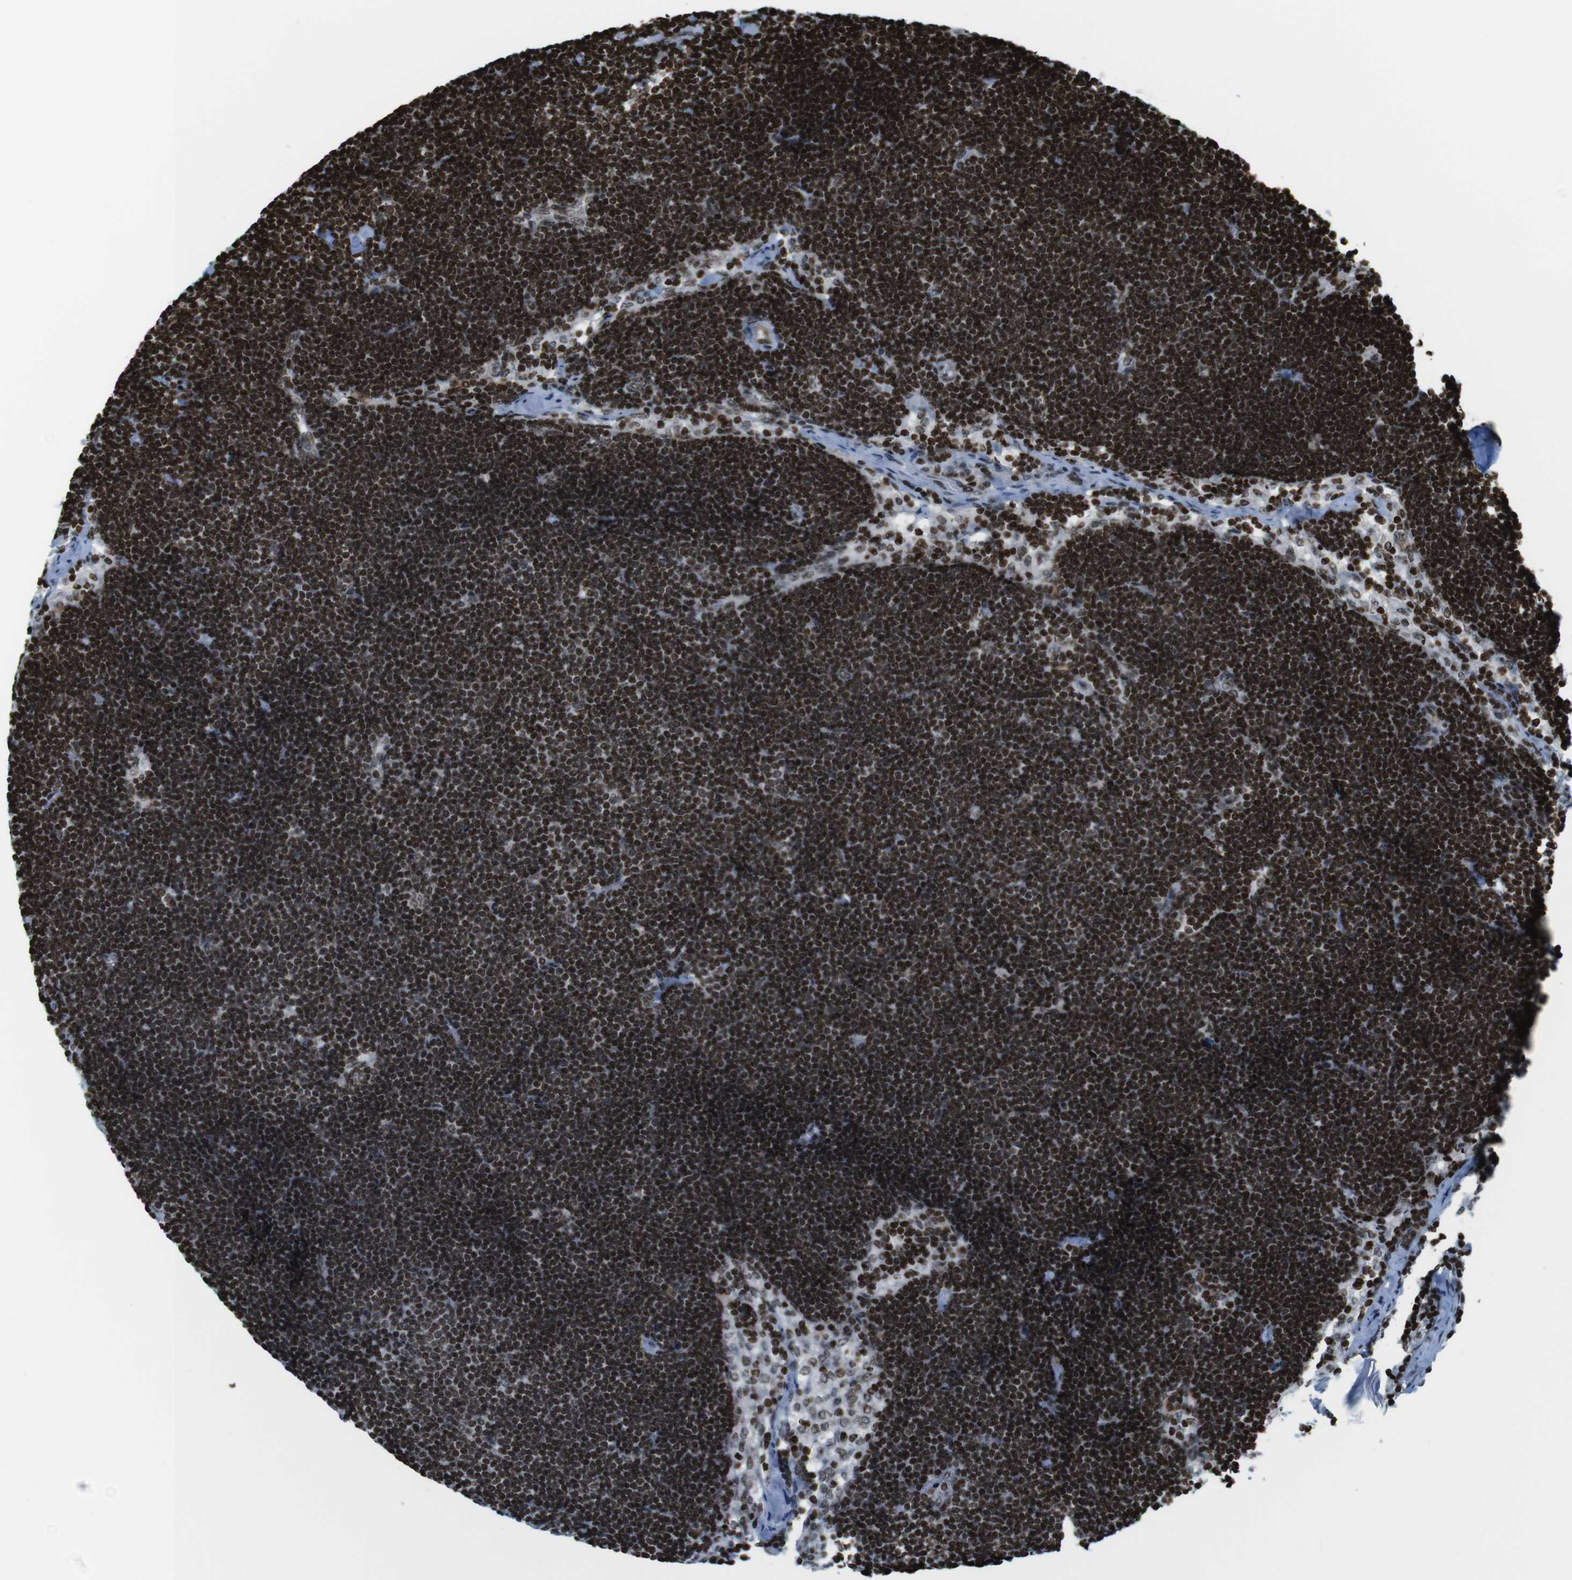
{"staining": {"intensity": "strong", "quantity": ">75%", "location": "nuclear"}, "tissue": "lymph node", "cell_type": "Germinal center cells", "image_type": "normal", "snomed": [{"axis": "morphology", "description": "Normal tissue, NOS"}, {"axis": "topography", "description": "Lymph node"}], "caption": "The immunohistochemical stain labels strong nuclear expression in germinal center cells of unremarkable lymph node.", "gene": "H2AC8", "patient": {"sex": "male", "age": 63}}